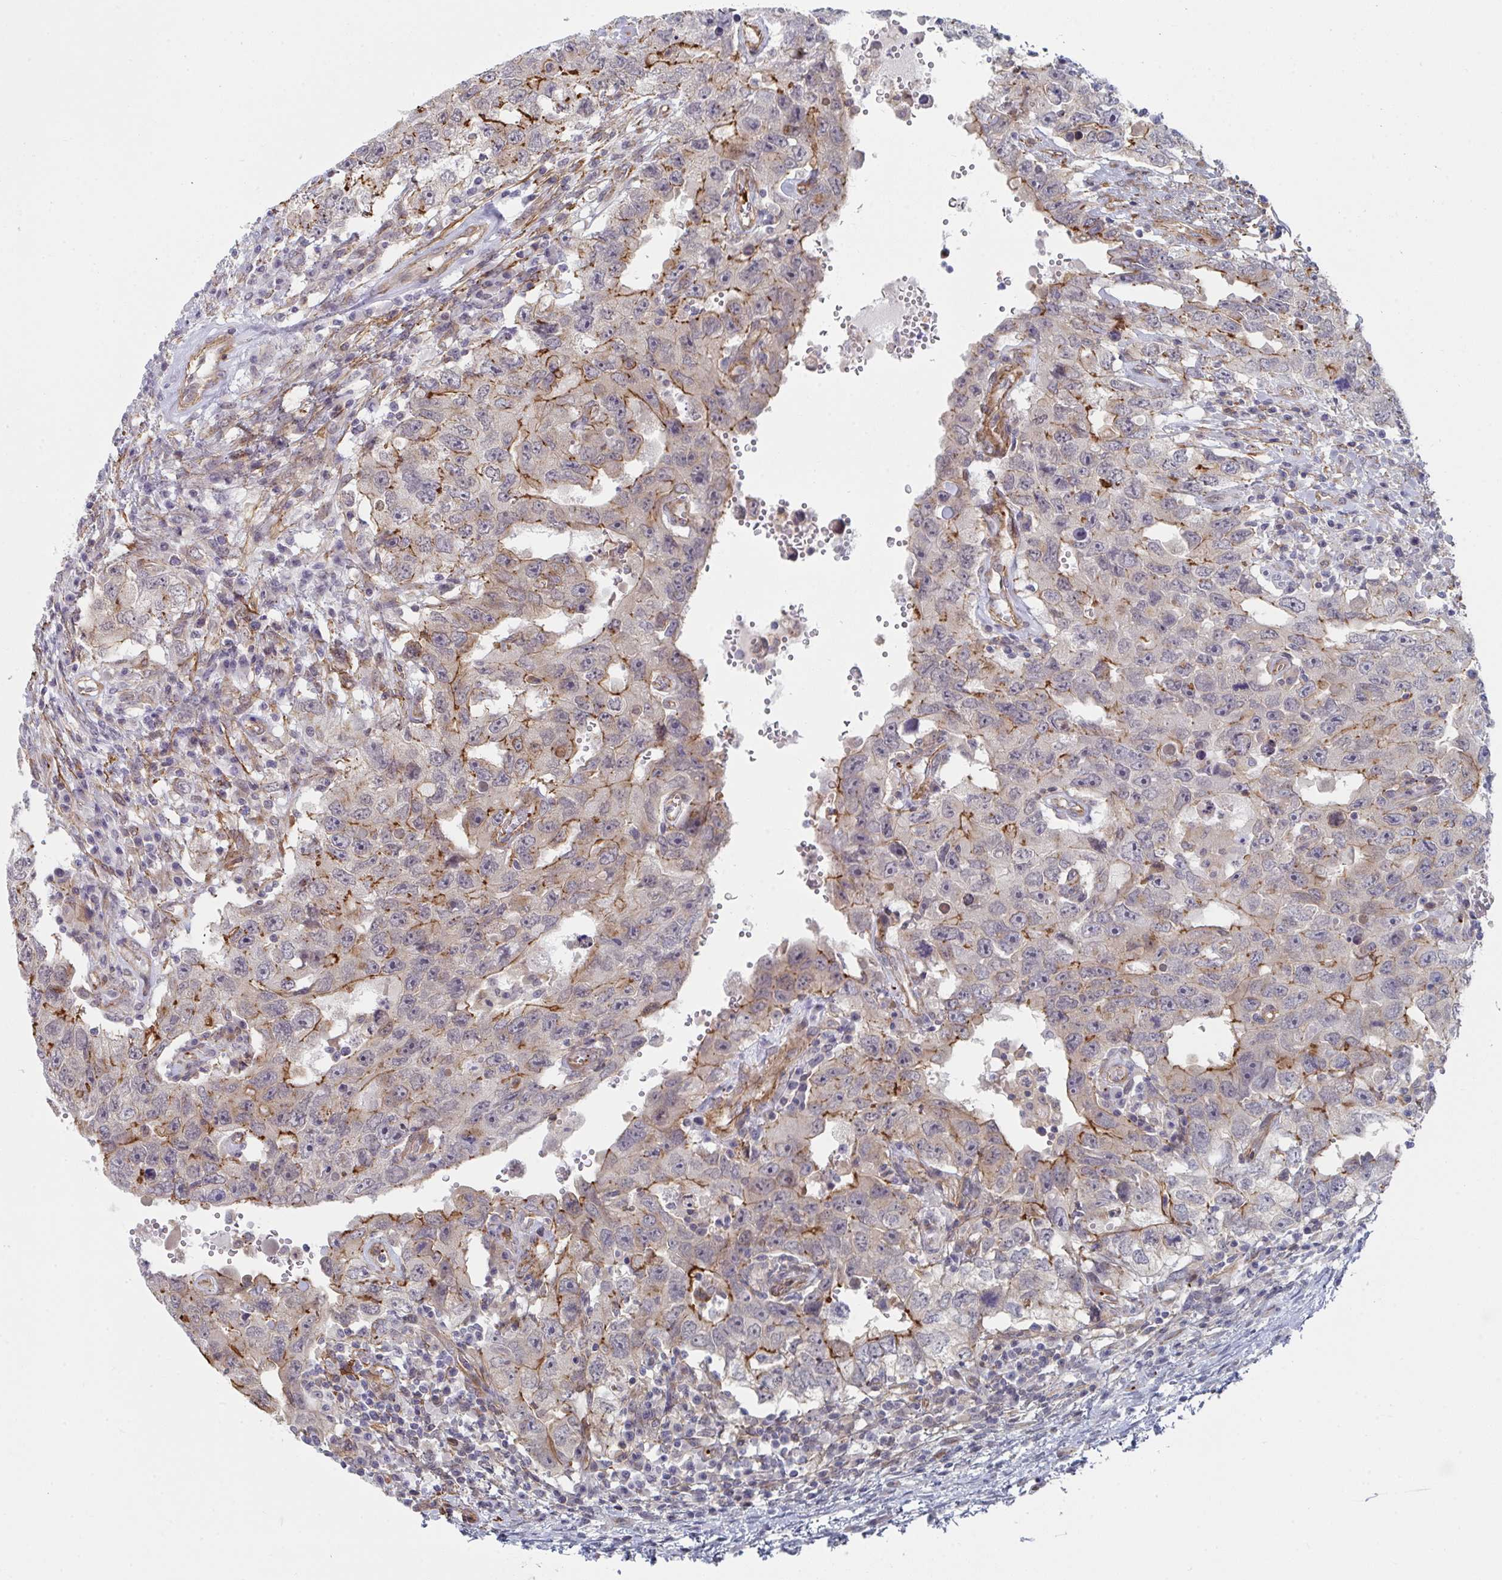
{"staining": {"intensity": "moderate", "quantity": "25%-75%", "location": "cytoplasmic/membranous"}, "tissue": "testis cancer", "cell_type": "Tumor cells", "image_type": "cancer", "snomed": [{"axis": "morphology", "description": "Carcinoma, Embryonal, NOS"}, {"axis": "topography", "description": "Testis"}], "caption": "Immunohistochemistry (IHC) histopathology image of human testis embryonal carcinoma stained for a protein (brown), which reveals medium levels of moderate cytoplasmic/membranous positivity in about 25%-75% of tumor cells.", "gene": "NEURL4", "patient": {"sex": "male", "age": 26}}